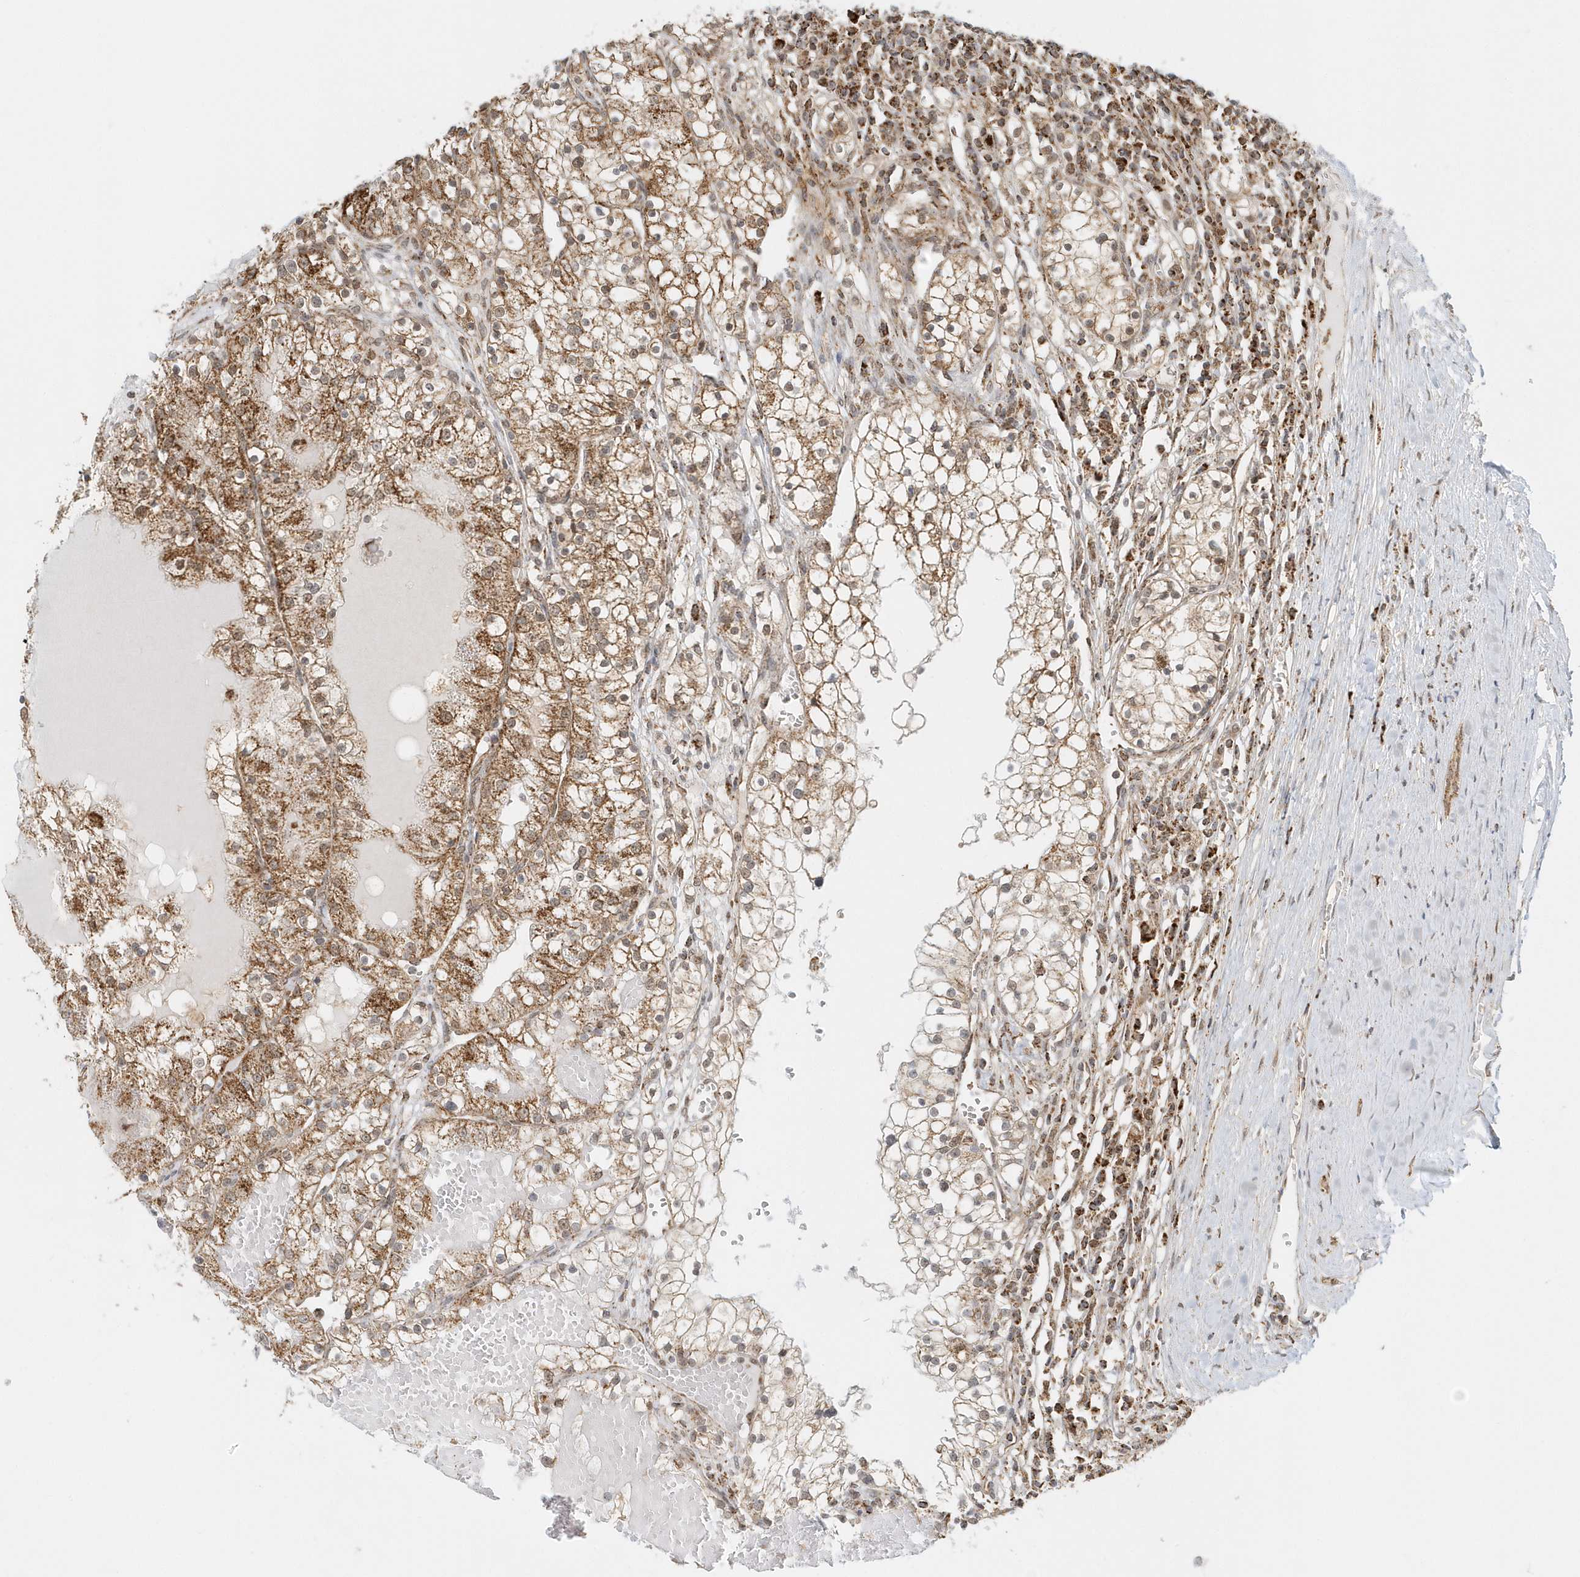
{"staining": {"intensity": "strong", "quantity": ">75%", "location": "cytoplasmic/membranous"}, "tissue": "renal cancer", "cell_type": "Tumor cells", "image_type": "cancer", "snomed": [{"axis": "morphology", "description": "Normal tissue, NOS"}, {"axis": "morphology", "description": "Adenocarcinoma, NOS"}, {"axis": "topography", "description": "Kidney"}], "caption": "Protein staining exhibits strong cytoplasmic/membranous staining in approximately >75% of tumor cells in renal adenocarcinoma. The staining is performed using DAB brown chromogen to label protein expression. The nuclei are counter-stained blue using hematoxylin.", "gene": "PSMD6", "patient": {"sex": "male", "age": 68}}